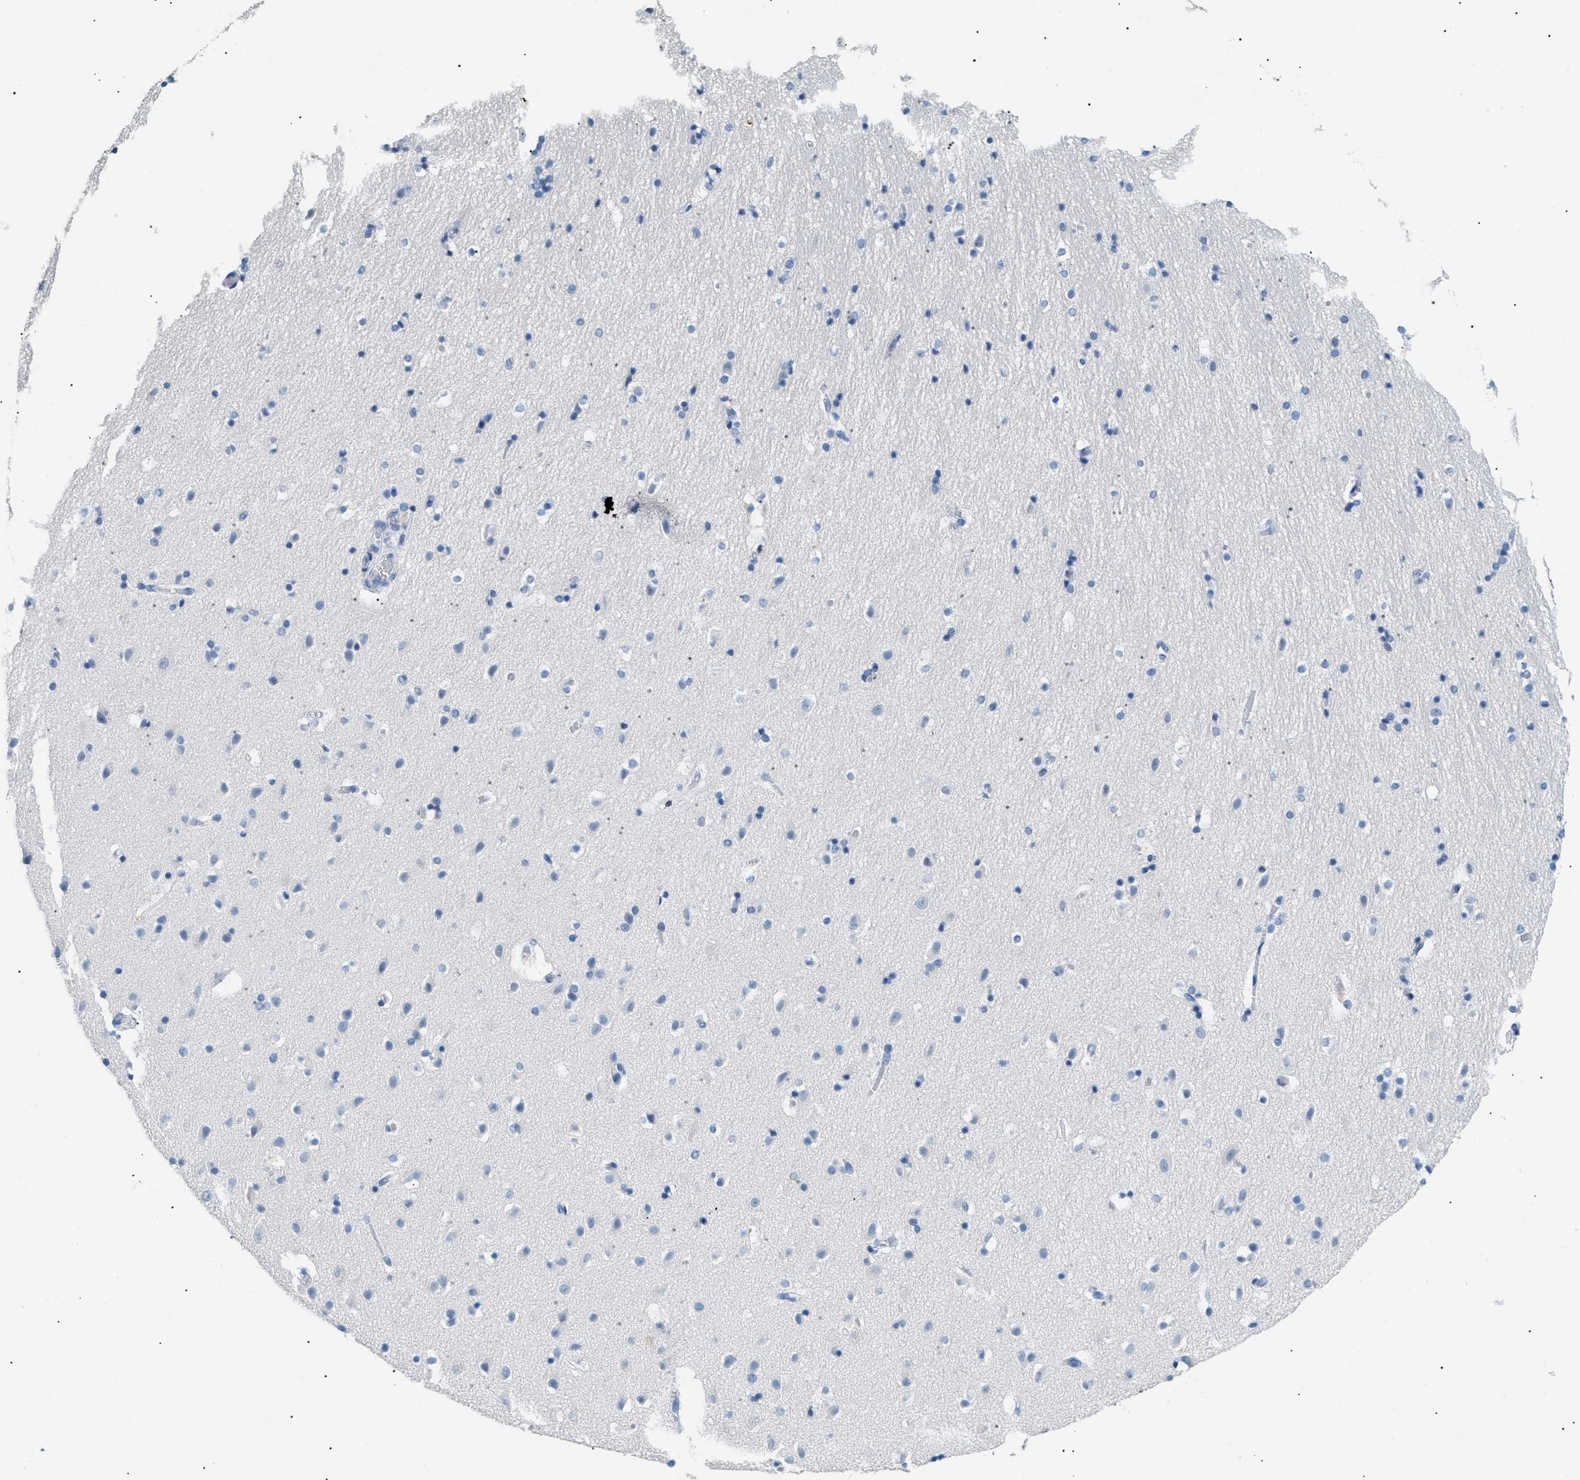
{"staining": {"intensity": "negative", "quantity": "none", "location": "none"}, "tissue": "hippocampus", "cell_type": "Glial cells", "image_type": "normal", "snomed": [{"axis": "morphology", "description": "Normal tissue, NOS"}, {"axis": "topography", "description": "Hippocampus"}], "caption": "An immunohistochemistry (IHC) micrograph of normal hippocampus is shown. There is no staining in glial cells of hippocampus. (Brightfield microscopy of DAB immunohistochemistry at high magnification).", "gene": "MCM7", "patient": {"sex": "male", "age": 45}}